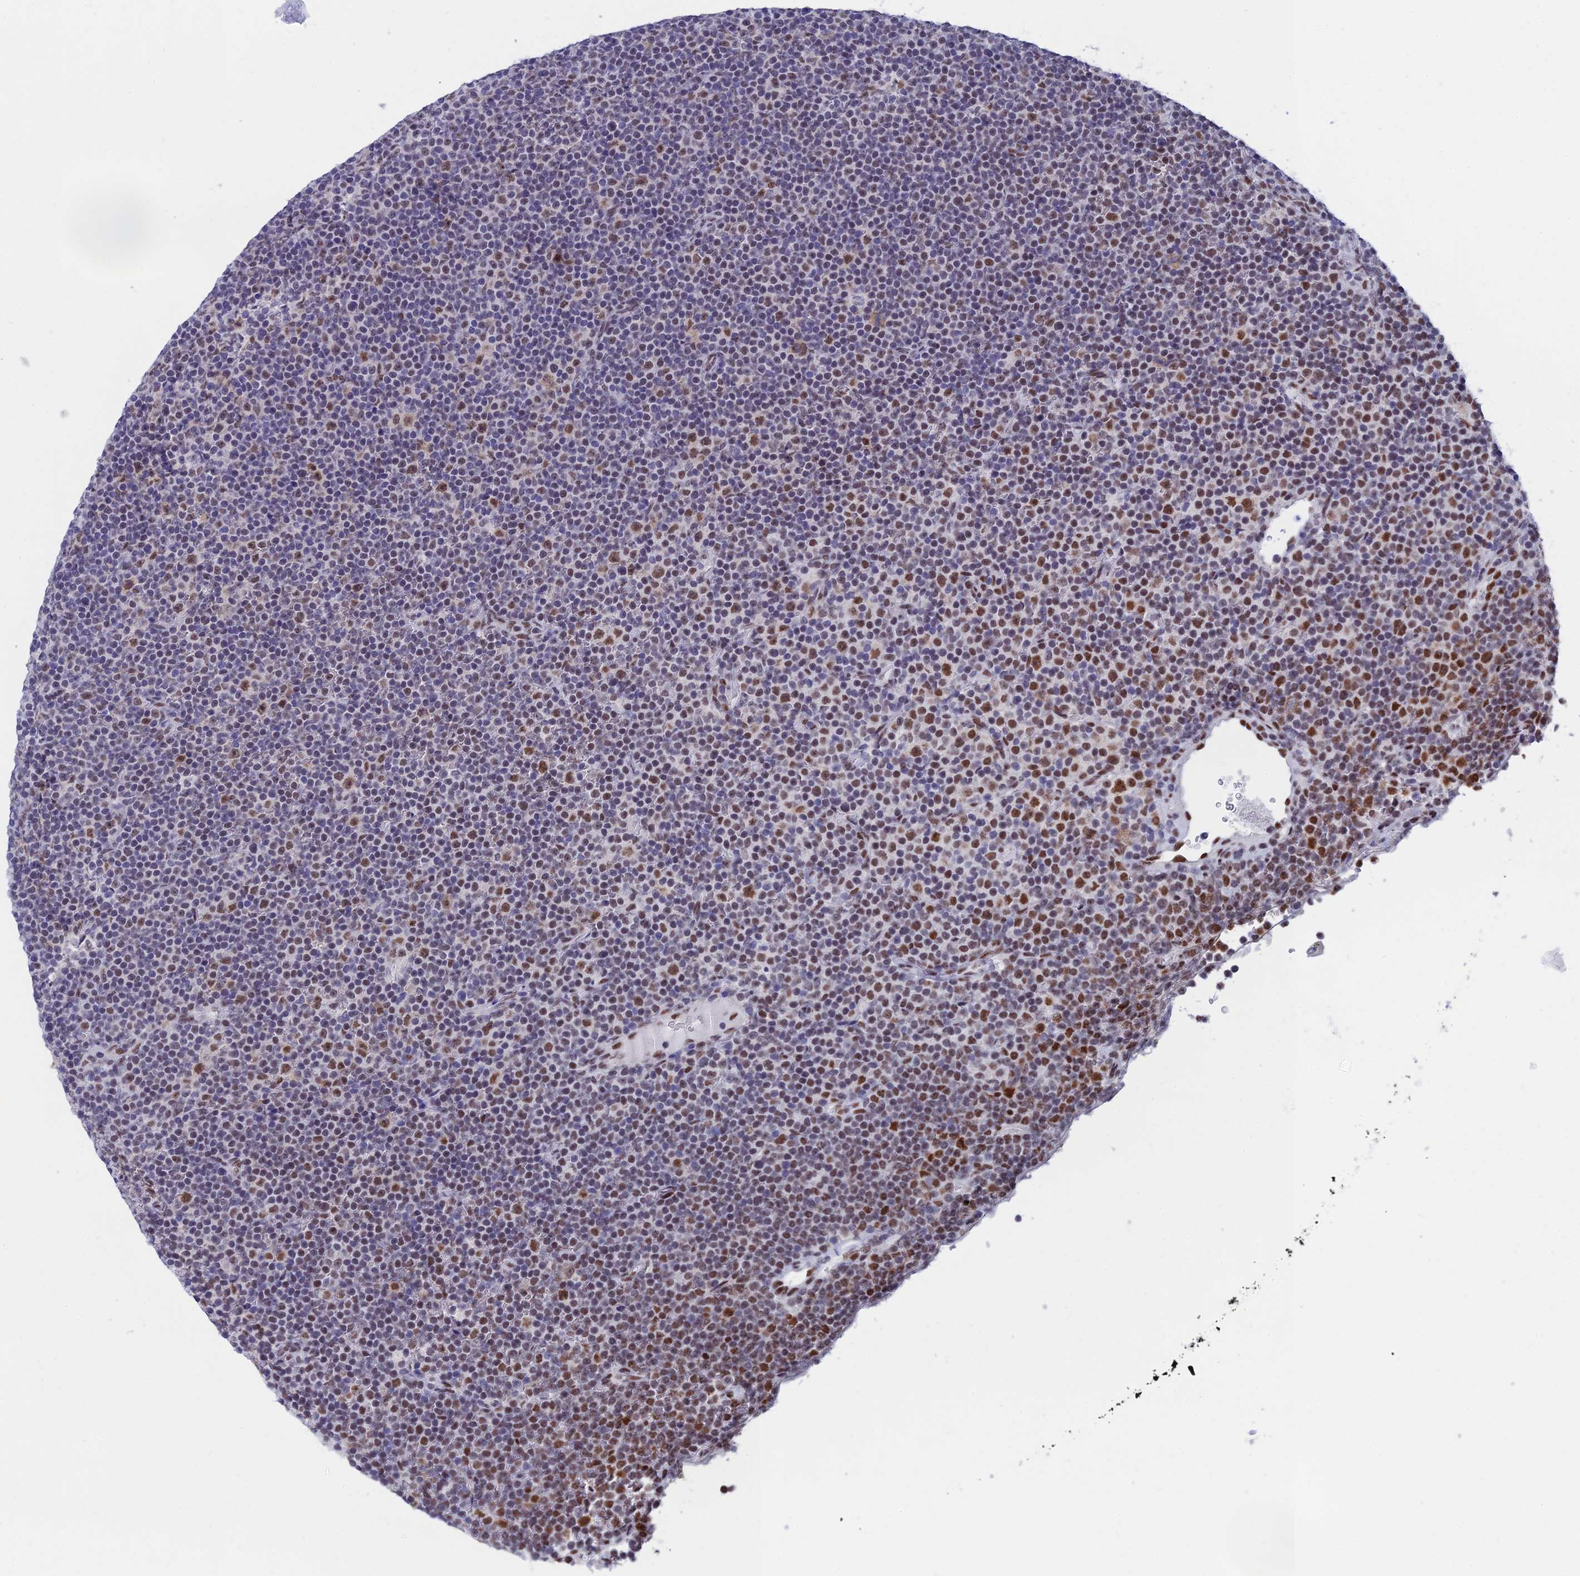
{"staining": {"intensity": "strong", "quantity": "<25%", "location": "nuclear"}, "tissue": "lymphoma", "cell_type": "Tumor cells", "image_type": "cancer", "snomed": [{"axis": "morphology", "description": "Malignant lymphoma, non-Hodgkin's type, Low grade"}, {"axis": "topography", "description": "Lymph node"}], "caption": "This image reveals IHC staining of malignant lymphoma, non-Hodgkin's type (low-grade), with medium strong nuclear staining in about <25% of tumor cells.", "gene": "NABP2", "patient": {"sex": "female", "age": 67}}